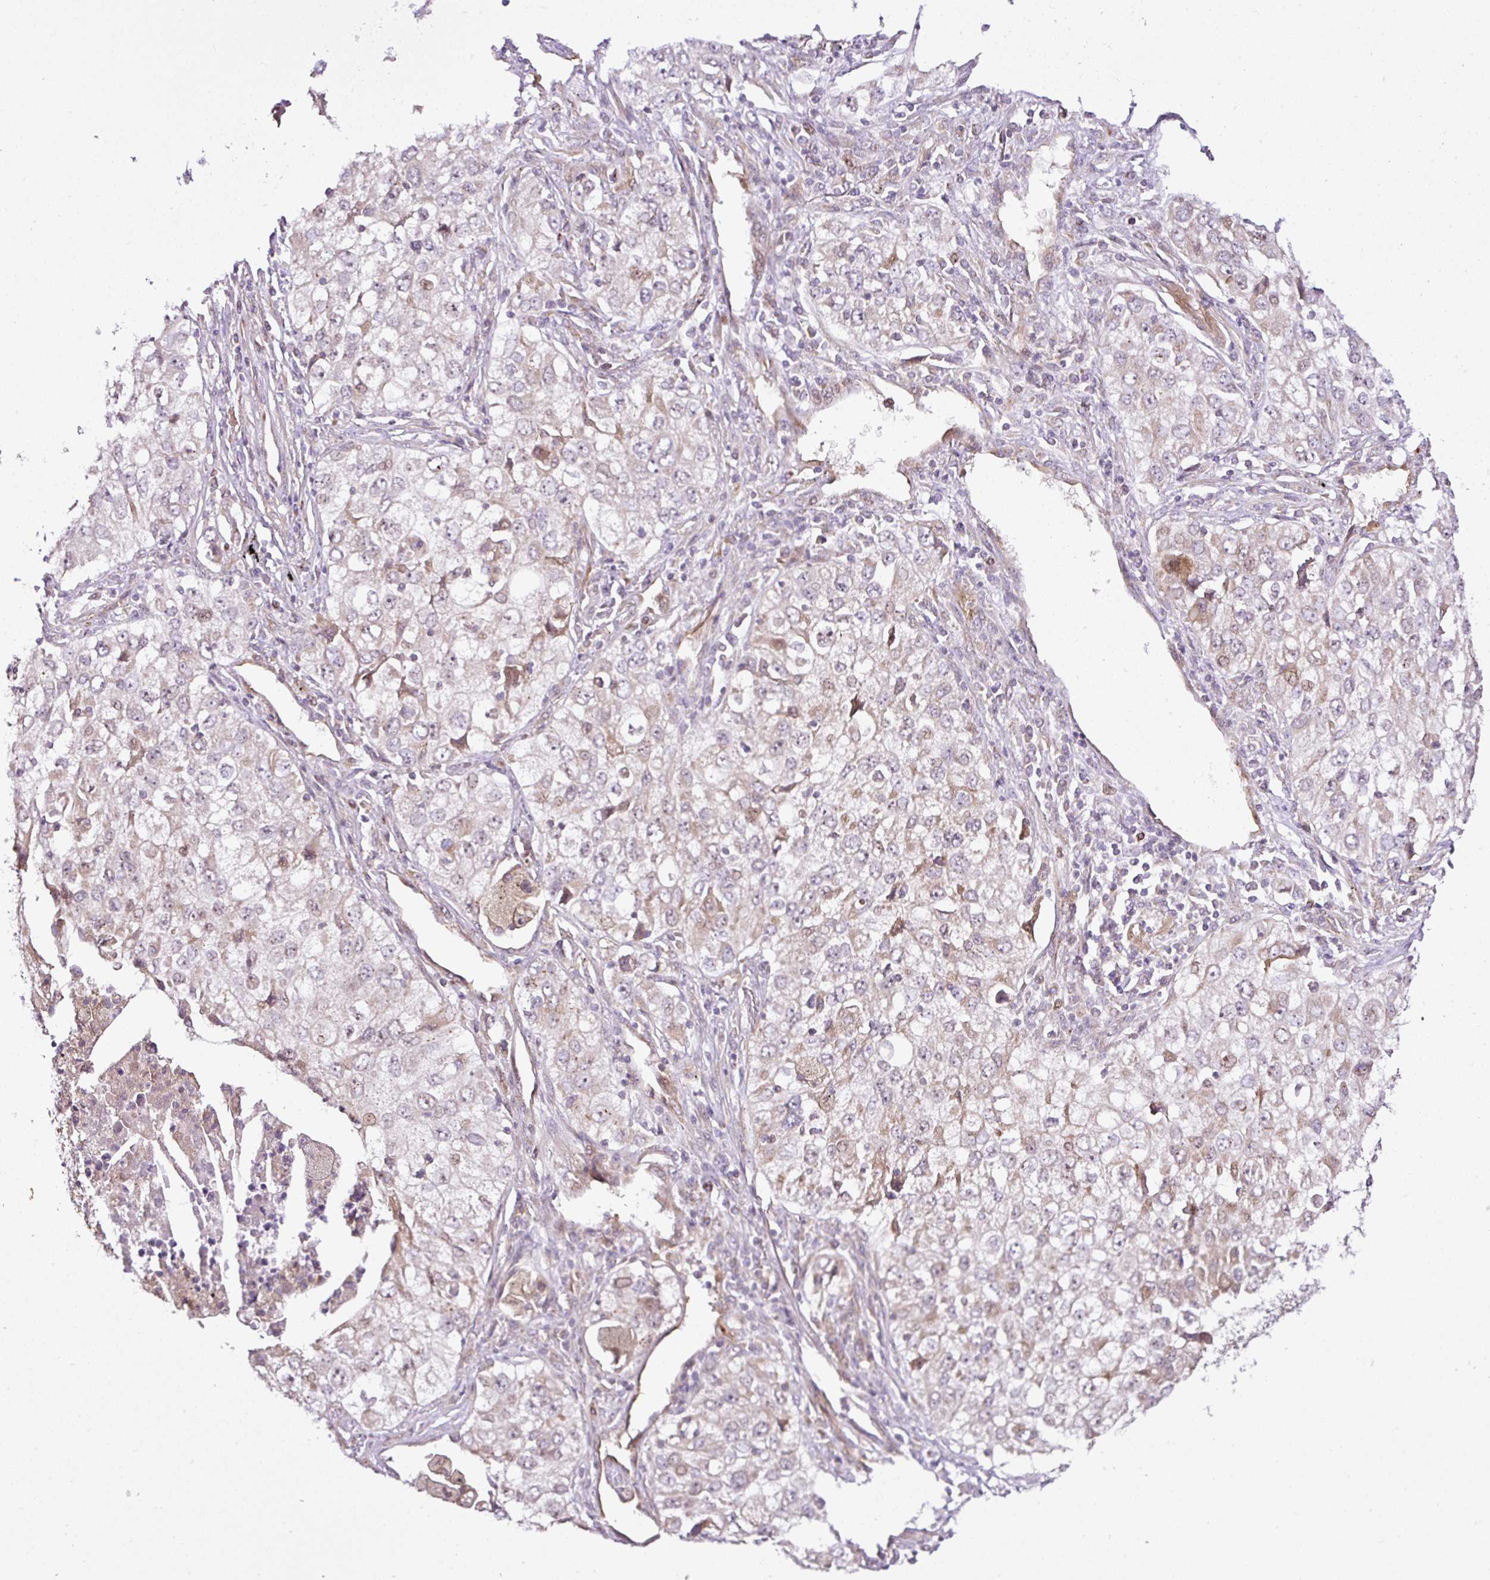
{"staining": {"intensity": "weak", "quantity": "25%-75%", "location": "cytoplasmic/membranous"}, "tissue": "lung cancer", "cell_type": "Tumor cells", "image_type": "cancer", "snomed": [{"axis": "morphology", "description": "Adenocarcinoma, NOS"}, {"axis": "morphology", "description": "Adenocarcinoma, metastatic, NOS"}, {"axis": "topography", "description": "Lymph node"}, {"axis": "topography", "description": "Lung"}], "caption": "About 25%-75% of tumor cells in human lung cancer (metastatic adenocarcinoma) show weak cytoplasmic/membranous protein positivity as visualized by brown immunohistochemical staining.", "gene": "COX18", "patient": {"sex": "female", "age": 42}}